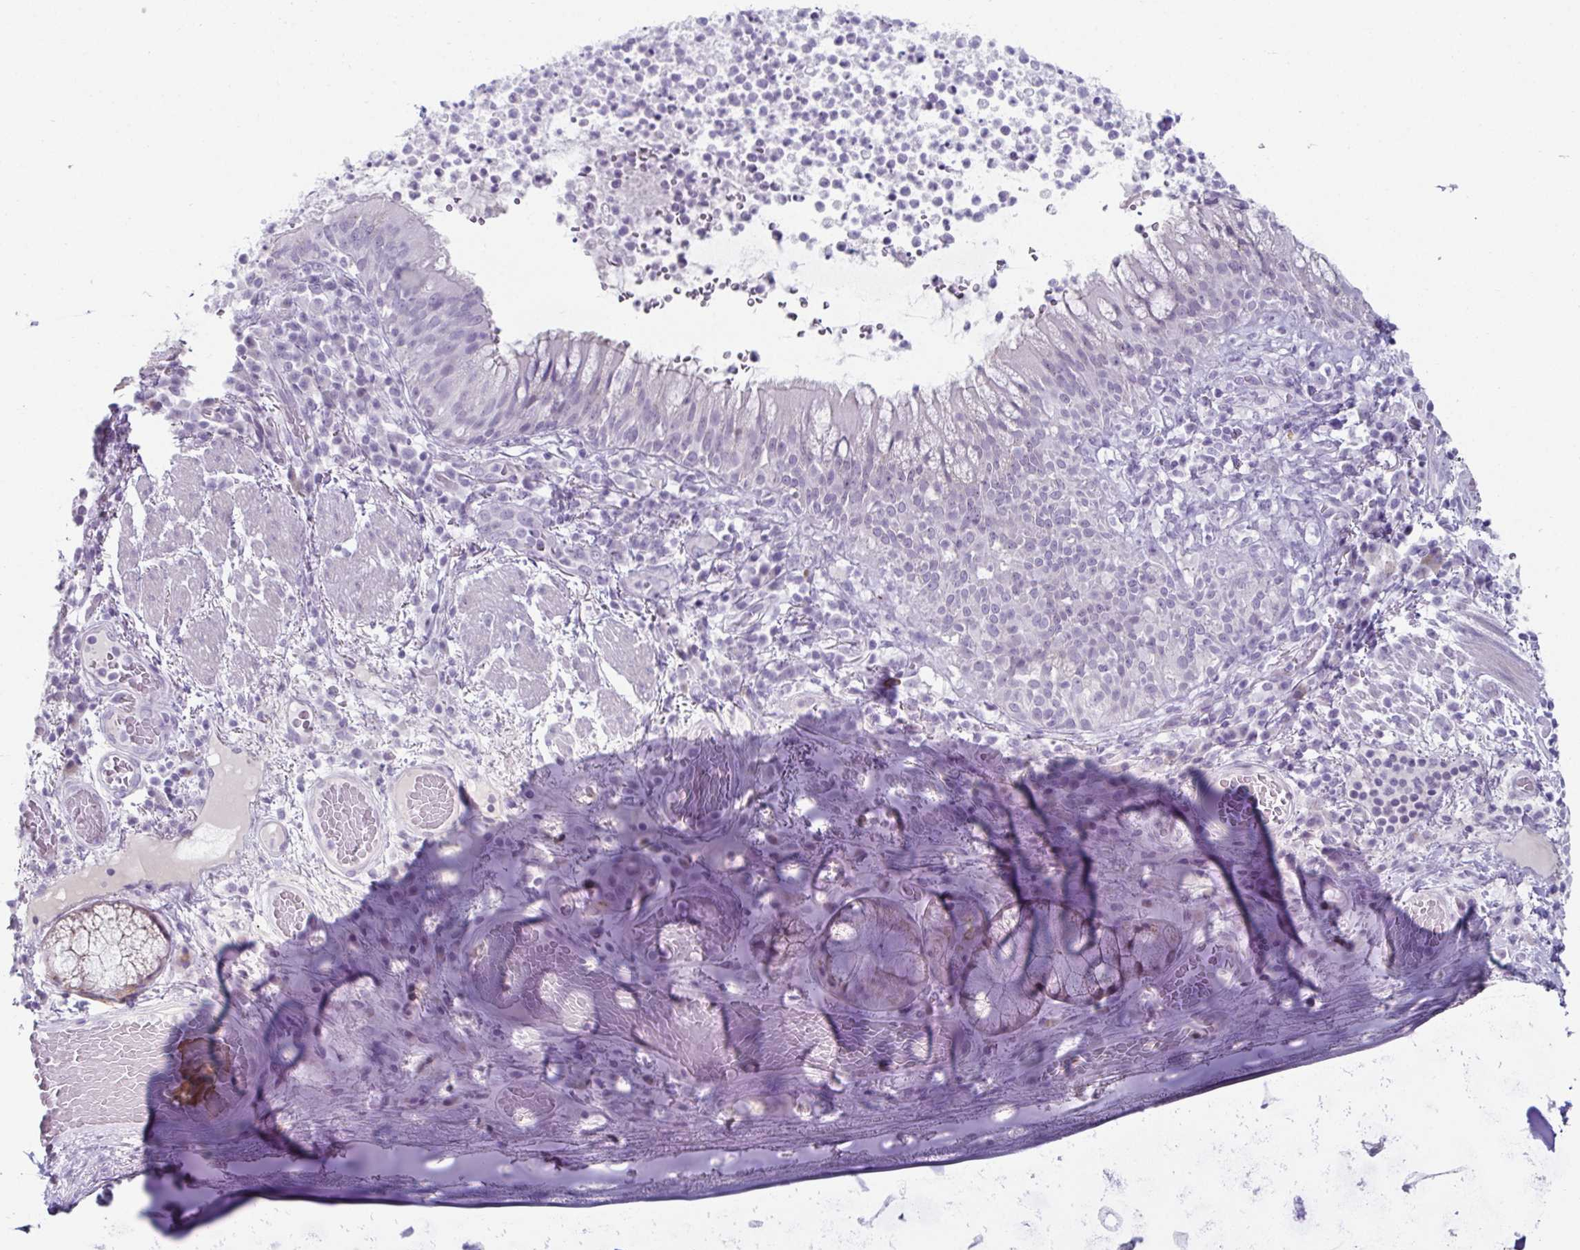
{"staining": {"intensity": "negative", "quantity": "none", "location": "none"}, "tissue": "bronchus", "cell_type": "Respiratory epithelial cells", "image_type": "normal", "snomed": [{"axis": "morphology", "description": "Normal tissue, NOS"}, {"axis": "topography", "description": "Lymph node"}, {"axis": "topography", "description": "Bronchus"}], "caption": "Respiratory epithelial cells show no significant protein expression in normal bronchus. Brightfield microscopy of immunohistochemistry stained with DAB (brown) and hematoxylin (blue), captured at high magnification.", "gene": "VSIG10L", "patient": {"sex": "male", "age": 56}}